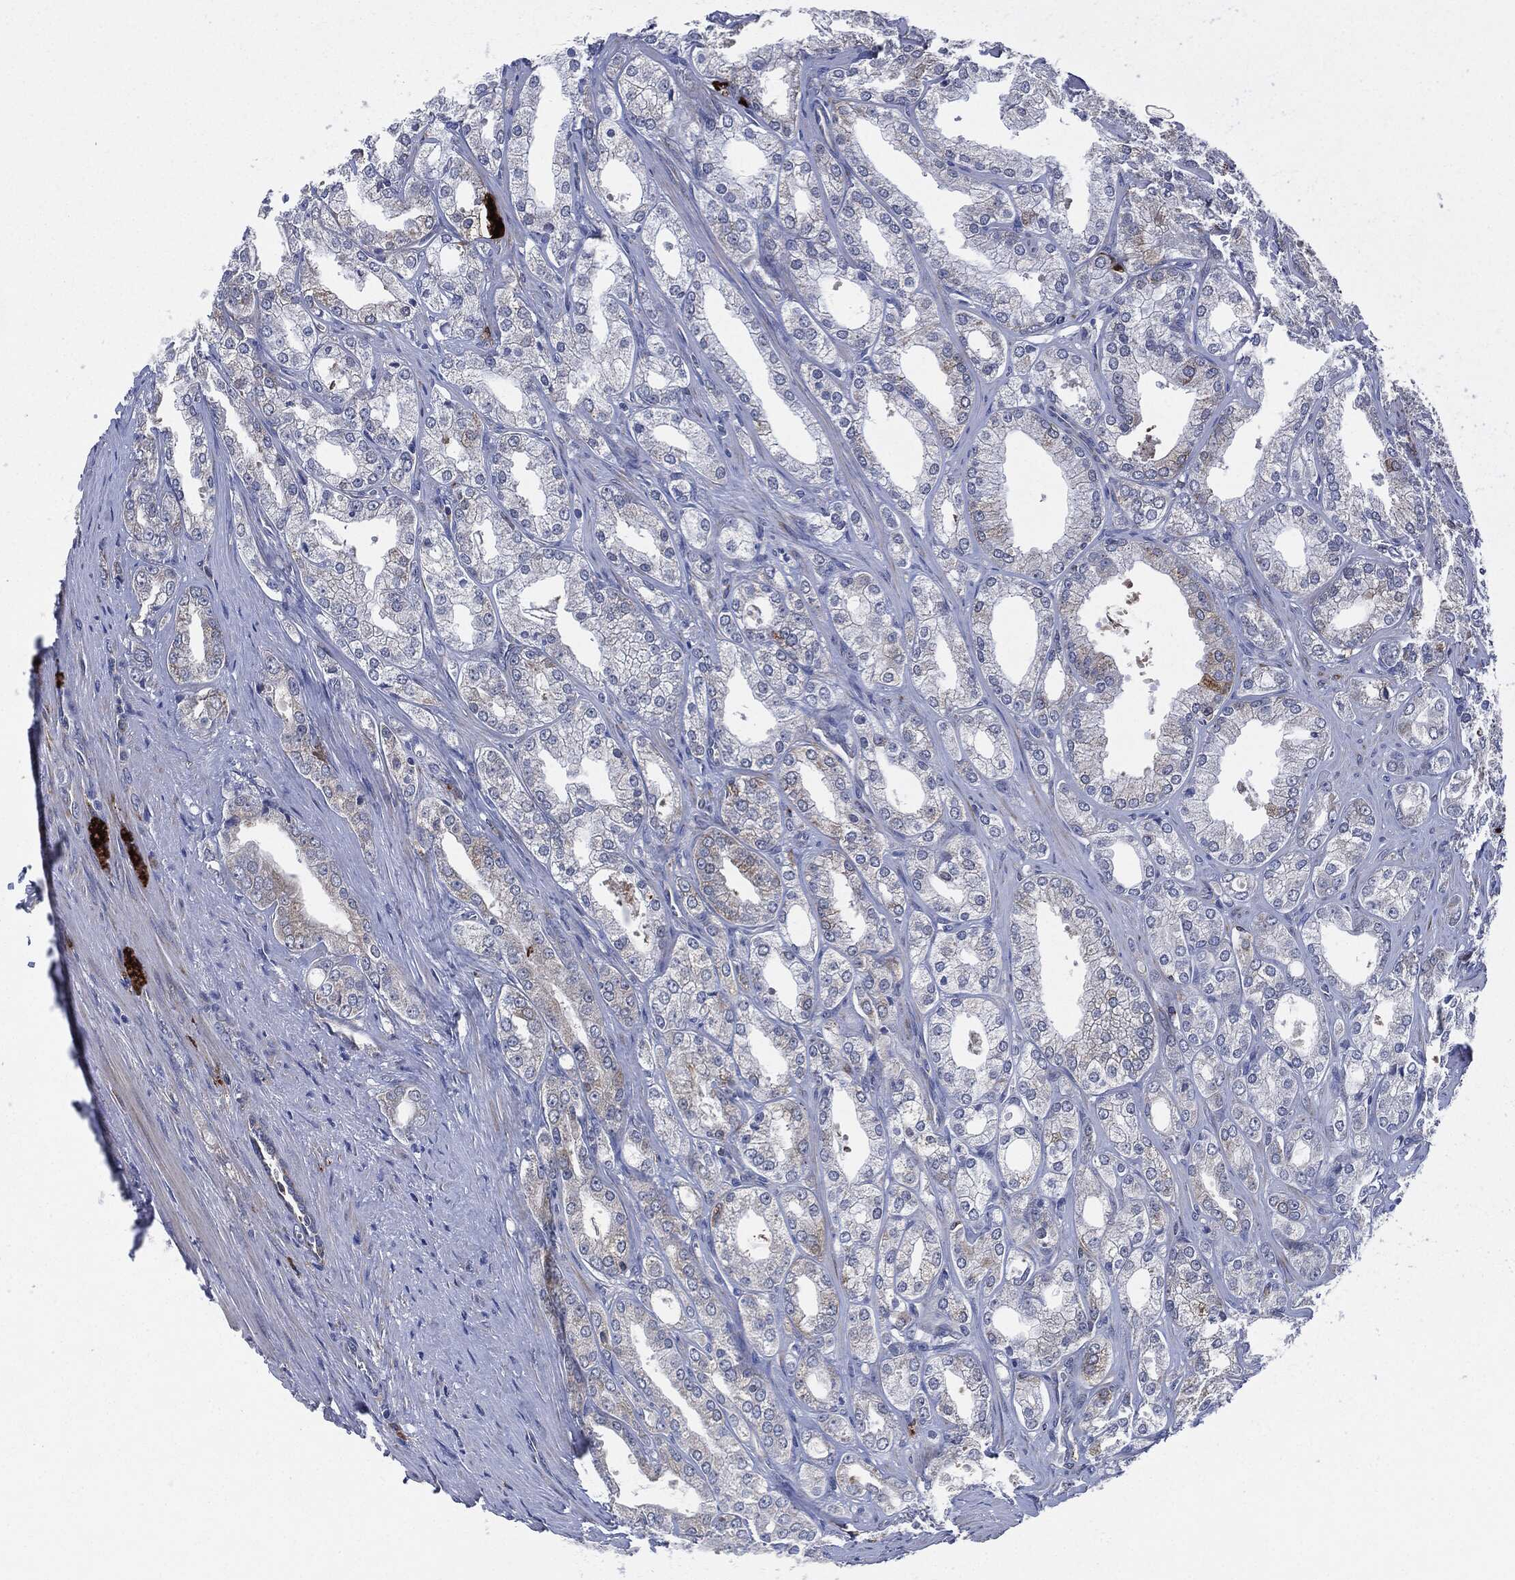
{"staining": {"intensity": "negative", "quantity": "none", "location": "none"}, "tissue": "prostate cancer", "cell_type": "Tumor cells", "image_type": "cancer", "snomed": [{"axis": "morphology", "description": "Adenocarcinoma, NOS"}, {"axis": "morphology", "description": "Adenocarcinoma, High grade"}, {"axis": "topography", "description": "Prostate"}], "caption": "Immunohistochemistry (IHC) of human prostate cancer (adenocarcinoma) reveals no expression in tumor cells.", "gene": "TMEM11", "patient": {"sex": "male", "age": 70}}